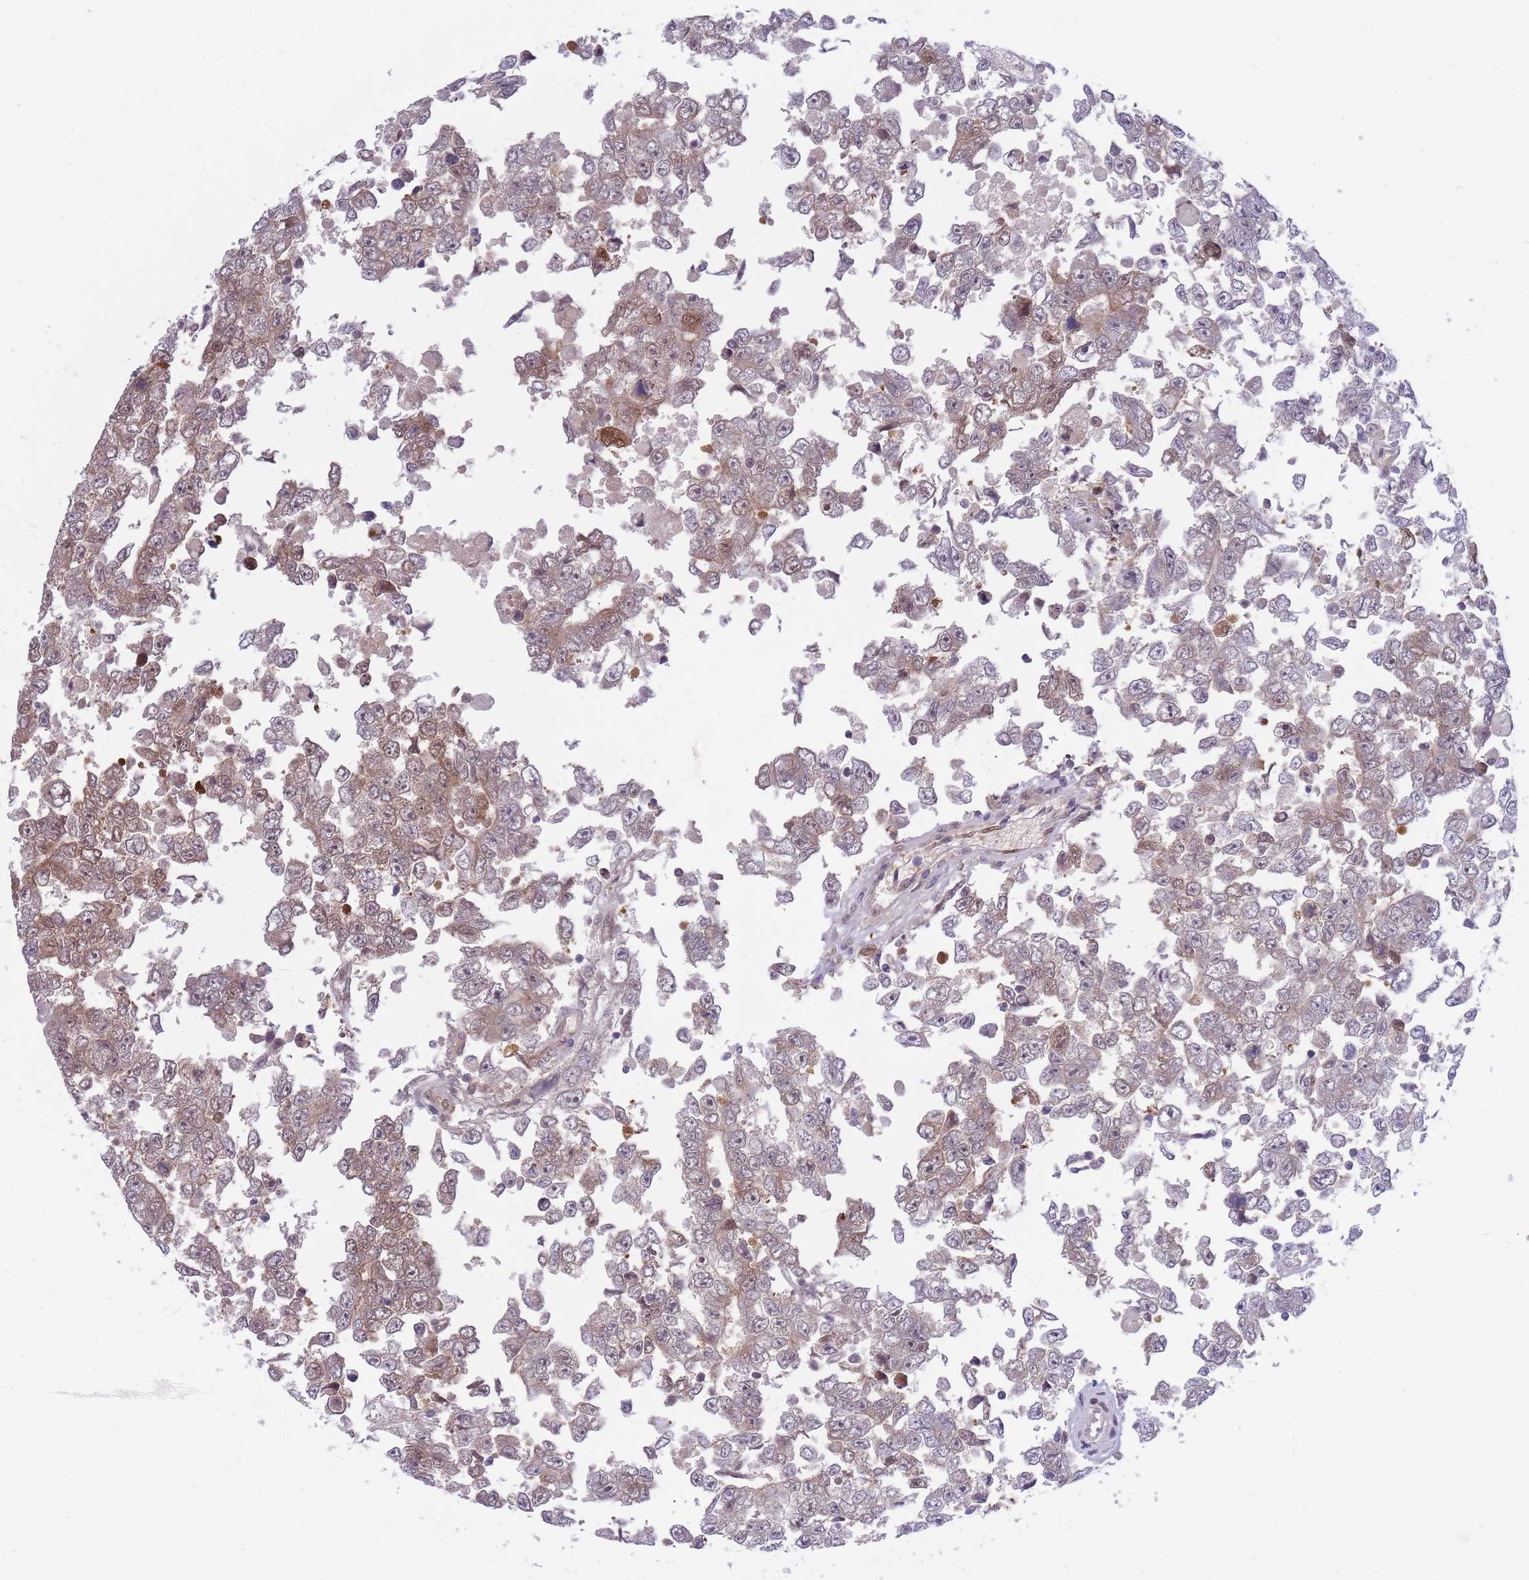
{"staining": {"intensity": "weak", "quantity": "25%-75%", "location": "cytoplasmic/membranous,nuclear"}, "tissue": "testis cancer", "cell_type": "Tumor cells", "image_type": "cancer", "snomed": [{"axis": "morphology", "description": "Carcinoma, Embryonal, NOS"}, {"axis": "topography", "description": "Testis"}], "caption": "DAB immunohistochemical staining of human testis cancer (embryonal carcinoma) exhibits weak cytoplasmic/membranous and nuclear protein staining in about 25%-75% of tumor cells. Using DAB (brown) and hematoxylin (blue) stains, captured at high magnification using brightfield microscopy.", "gene": "NSFL1C", "patient": {"sex": "male", "age": 25}}